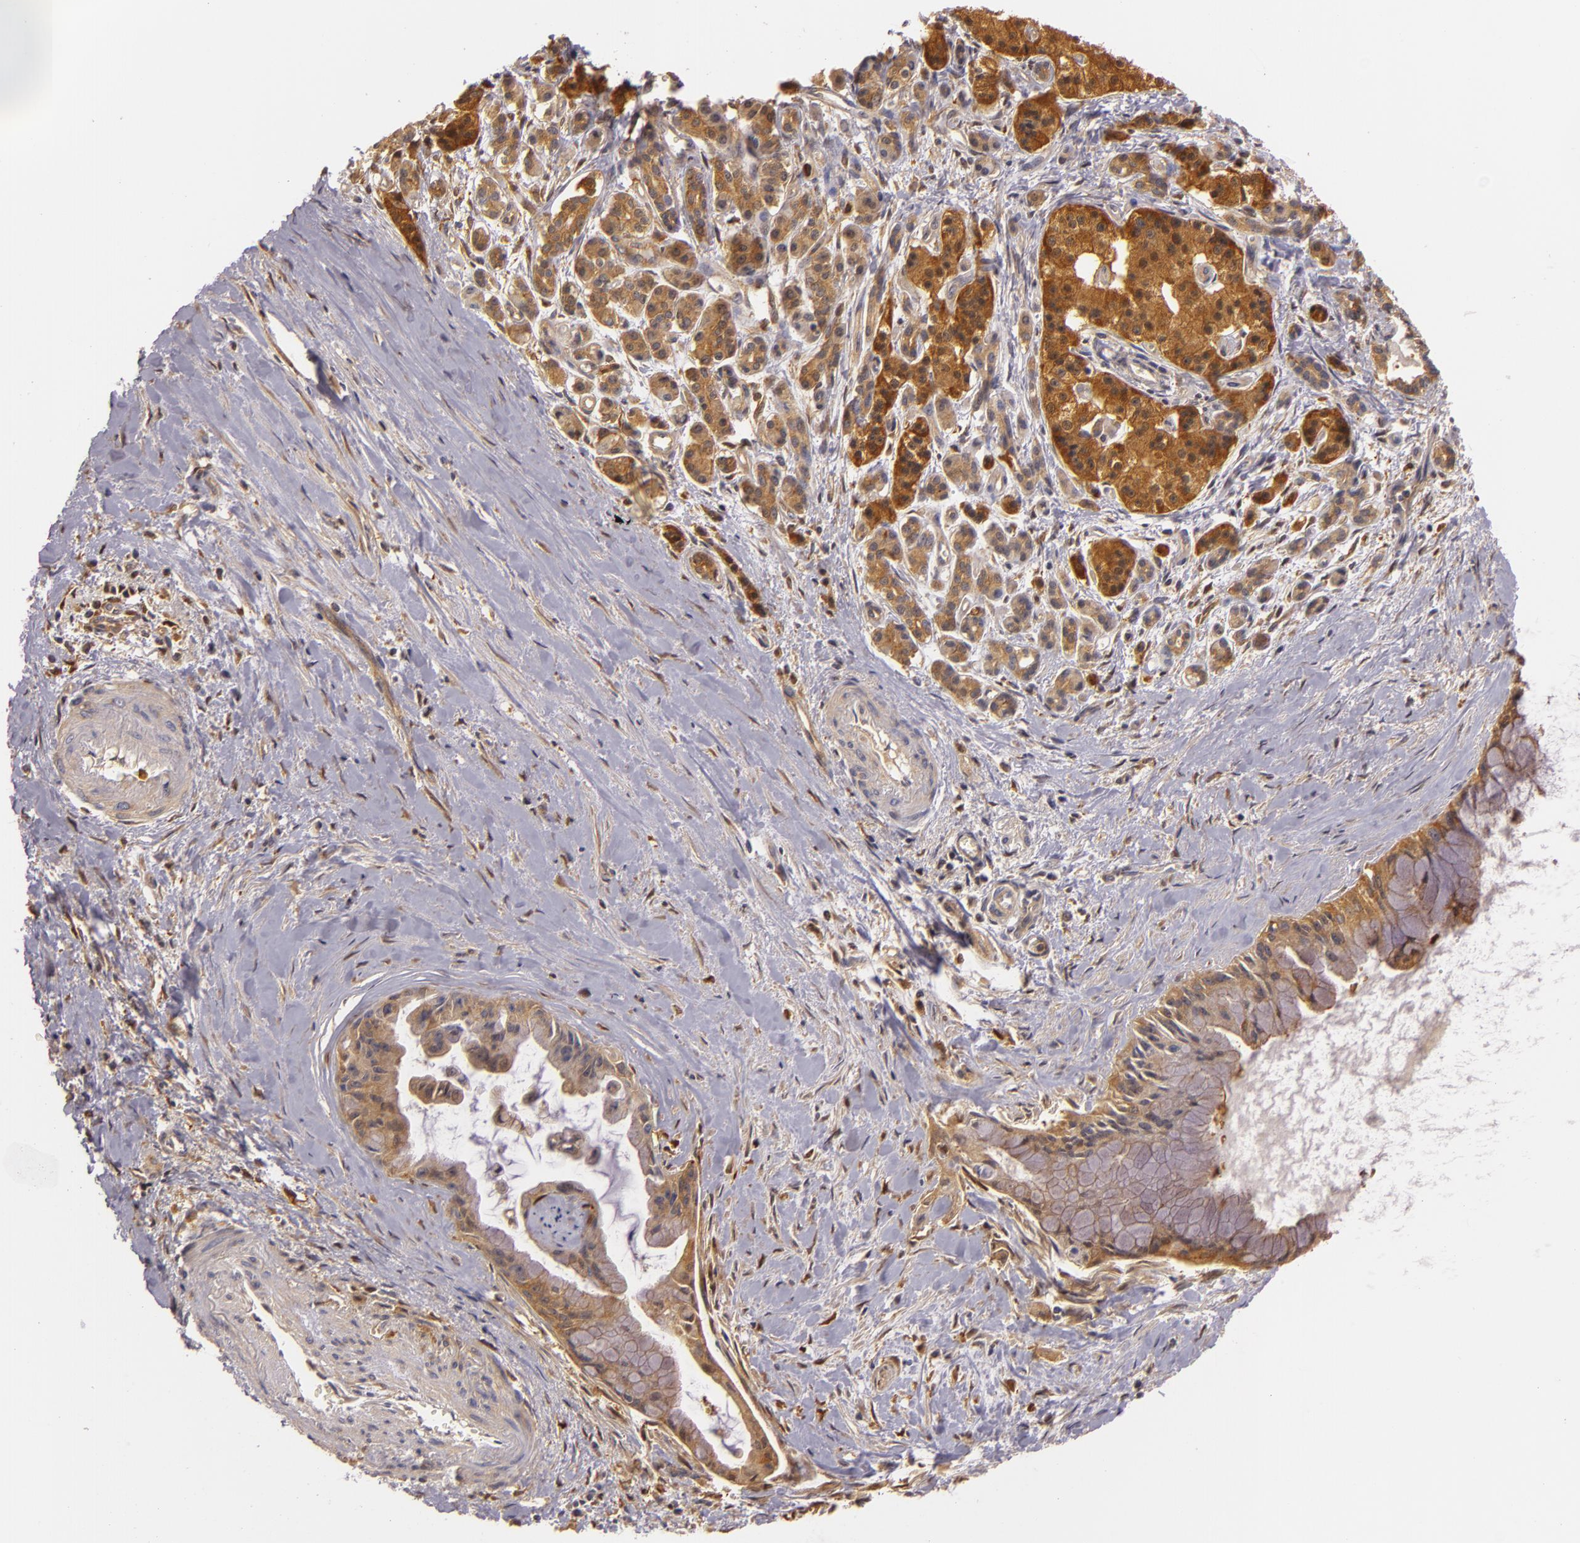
{"staining": {"intensity": "moderate", "quantity": ">75%", "location": "cytoplasmic/membranous"}, "tissue": "pancreatic cancer", "cell_type": "Tumor cells", "image_type": "cancer", "snomed": [{"axis": "morphology", "description": "Adenocarcinoma, NOS"}, {"axis": "topography", "description": "Pancreas"}], "caption": "A medium amount of moderate cytoplasmic/membranous staining is present in approximately >75% of tumor cells in adenocarcinoma (pancreatic) tissue. (brown staining indicates protein expression, while blue staining denotes nuclei).", "gene": "TOM1", "patient": {"sex": "male", "age": 59}}